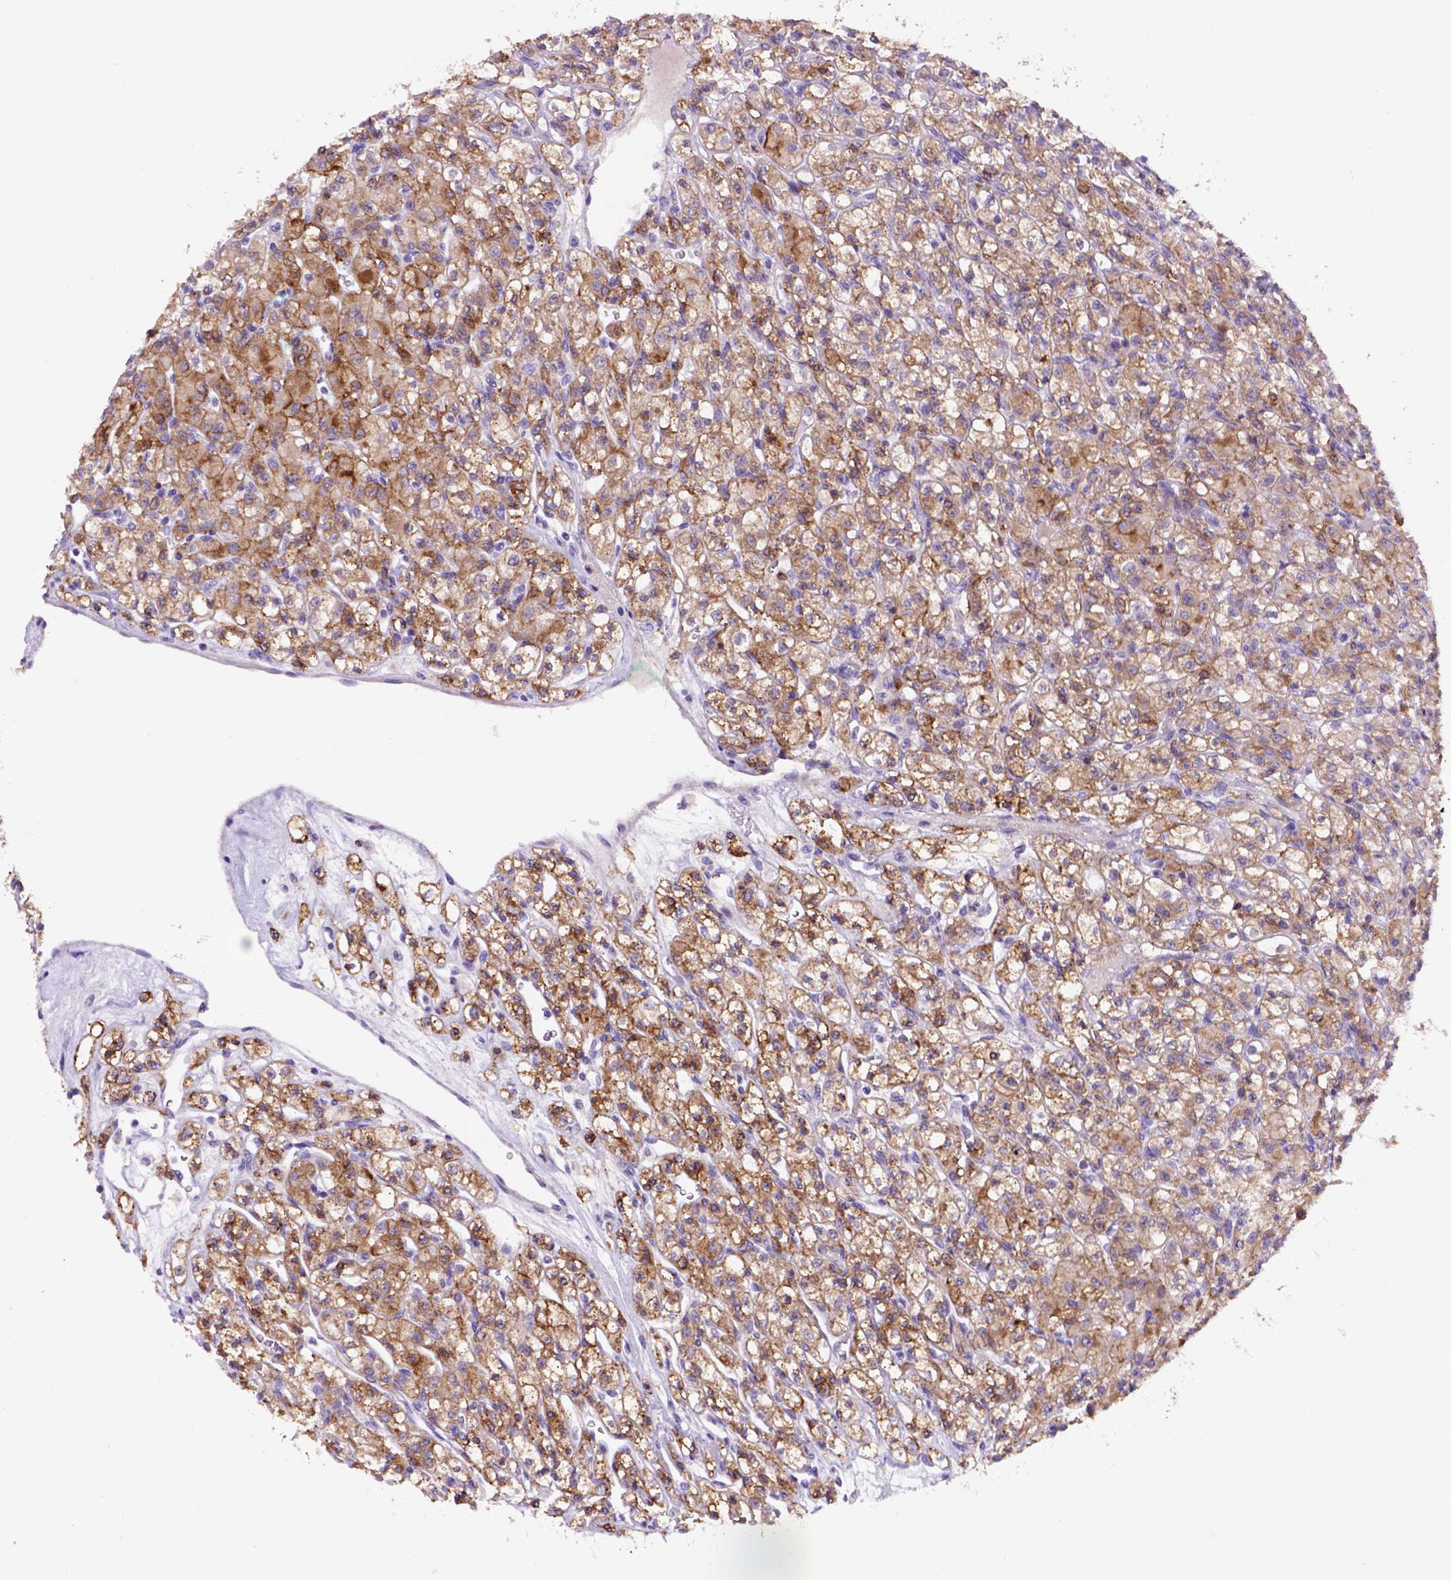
{"staining": {"intensity": "weak", "quantity": ">75%", "location": "cytoplasmic/membranous"}, "tissue": "renal cancer", "cell_type": "Tumor cells", "image_type": "cancer", "snomed": [{"axis": "morphology", "description": "Adenocarcinoma, NOS"}, {"axis": "topography", "description": "Kidney"}], "caption": "Renal adenocarcinoma tissue exhibits weak cytoplasmic/membranous expression in about >75% of tumor cells", "gene": "EGFR", "patient": {"sex": "female", "age": 70}}